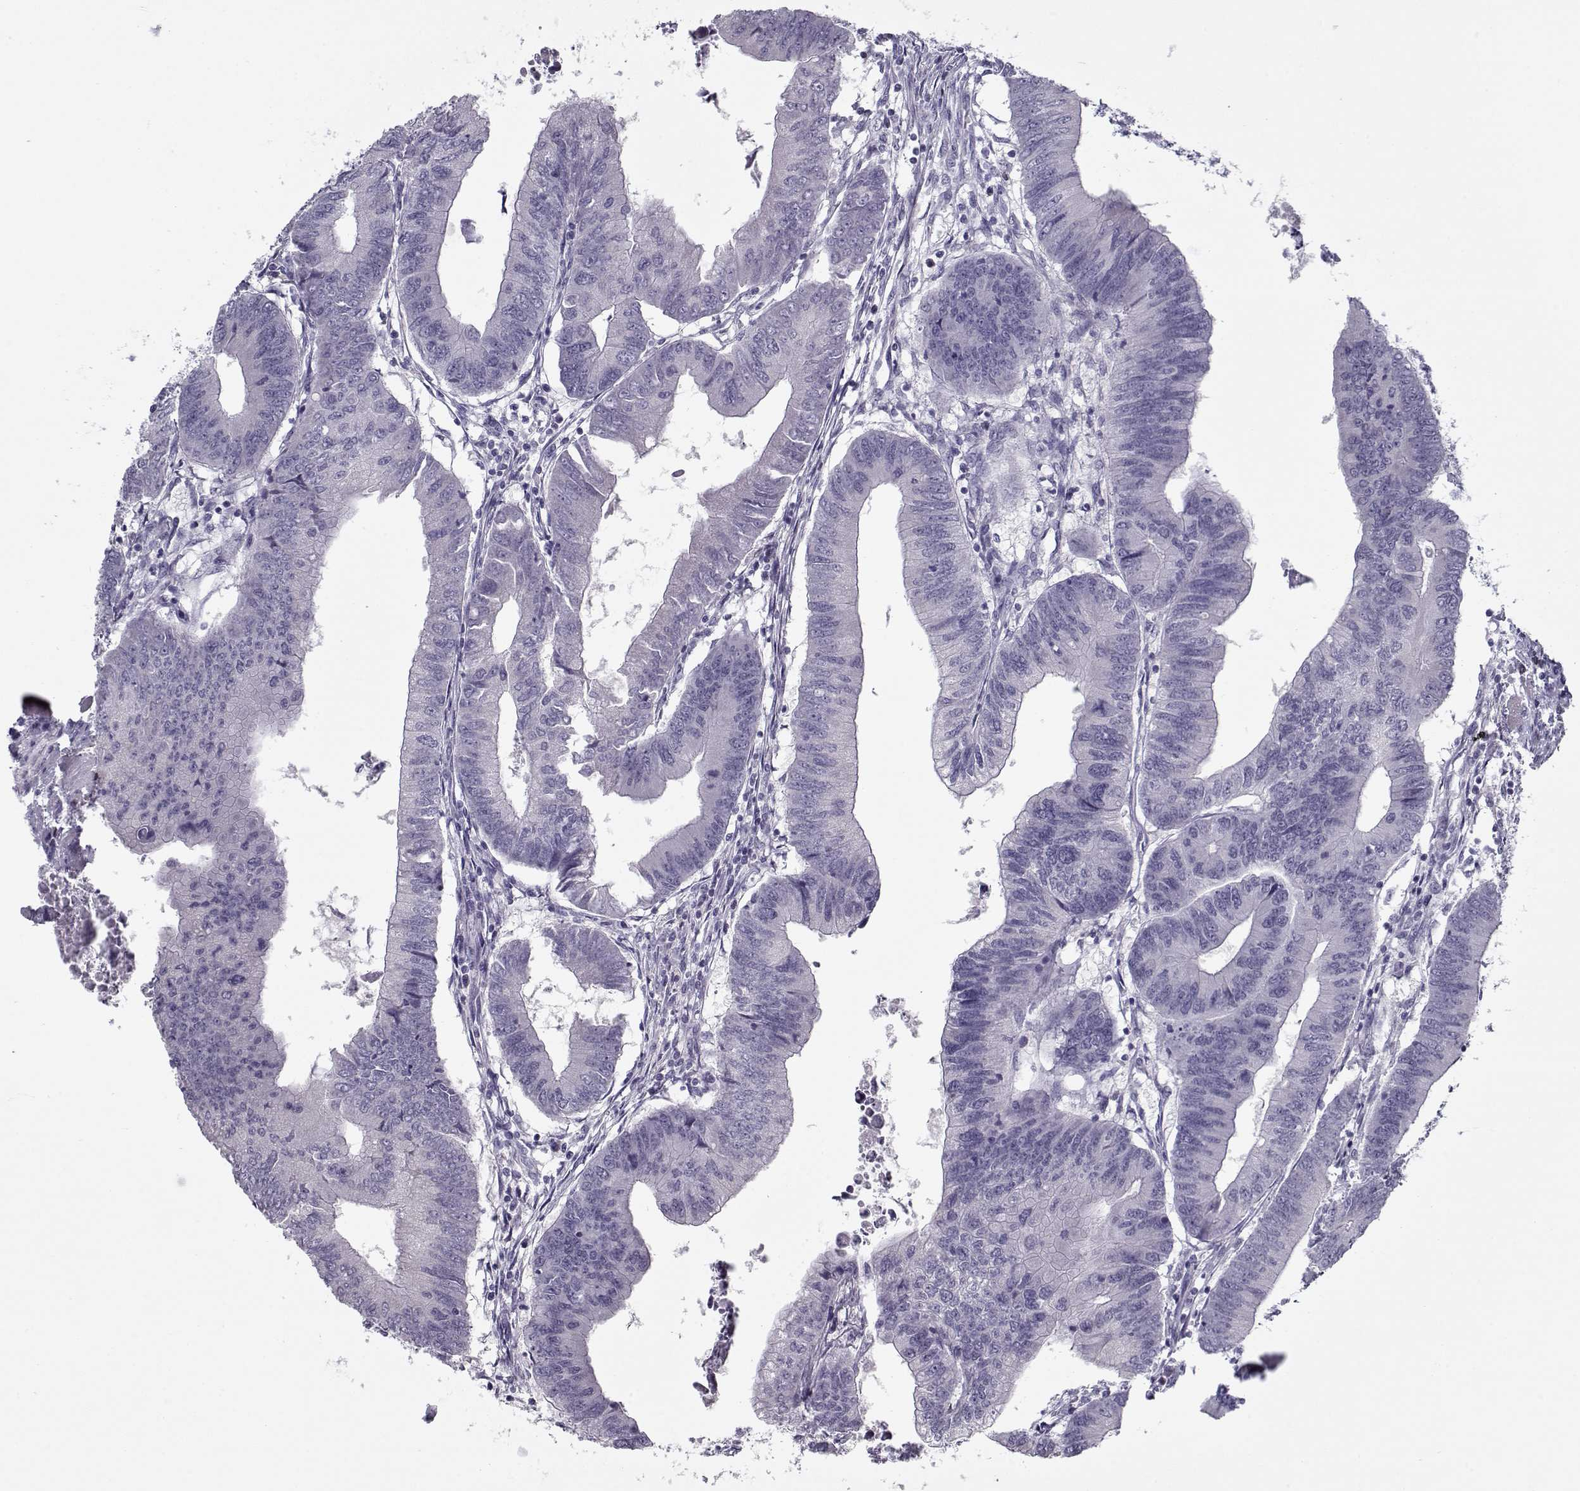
{"staining": {"intensity": "negative", "quantity": "none", "location": "none"}, "tissue": "colorectal cancer", "cell_type": "Tumor cells", "image_type": "cancer", "snomed": [{"axis": "morphology", "description": "Adenocarcinoma, NOS"}, {"axis": "topography", "description": "Colon"}], "caption": "DAB (3,3'-diaminobenzidine) immunohistochemical staining of human colorectal cancer (adenocarcinoma) shows no significant staining in tumor cells. (DAB immunohistochemistry, high magnification).", "gene": "CIBAR1", "patient": {"sex": "male", "age": 53}}